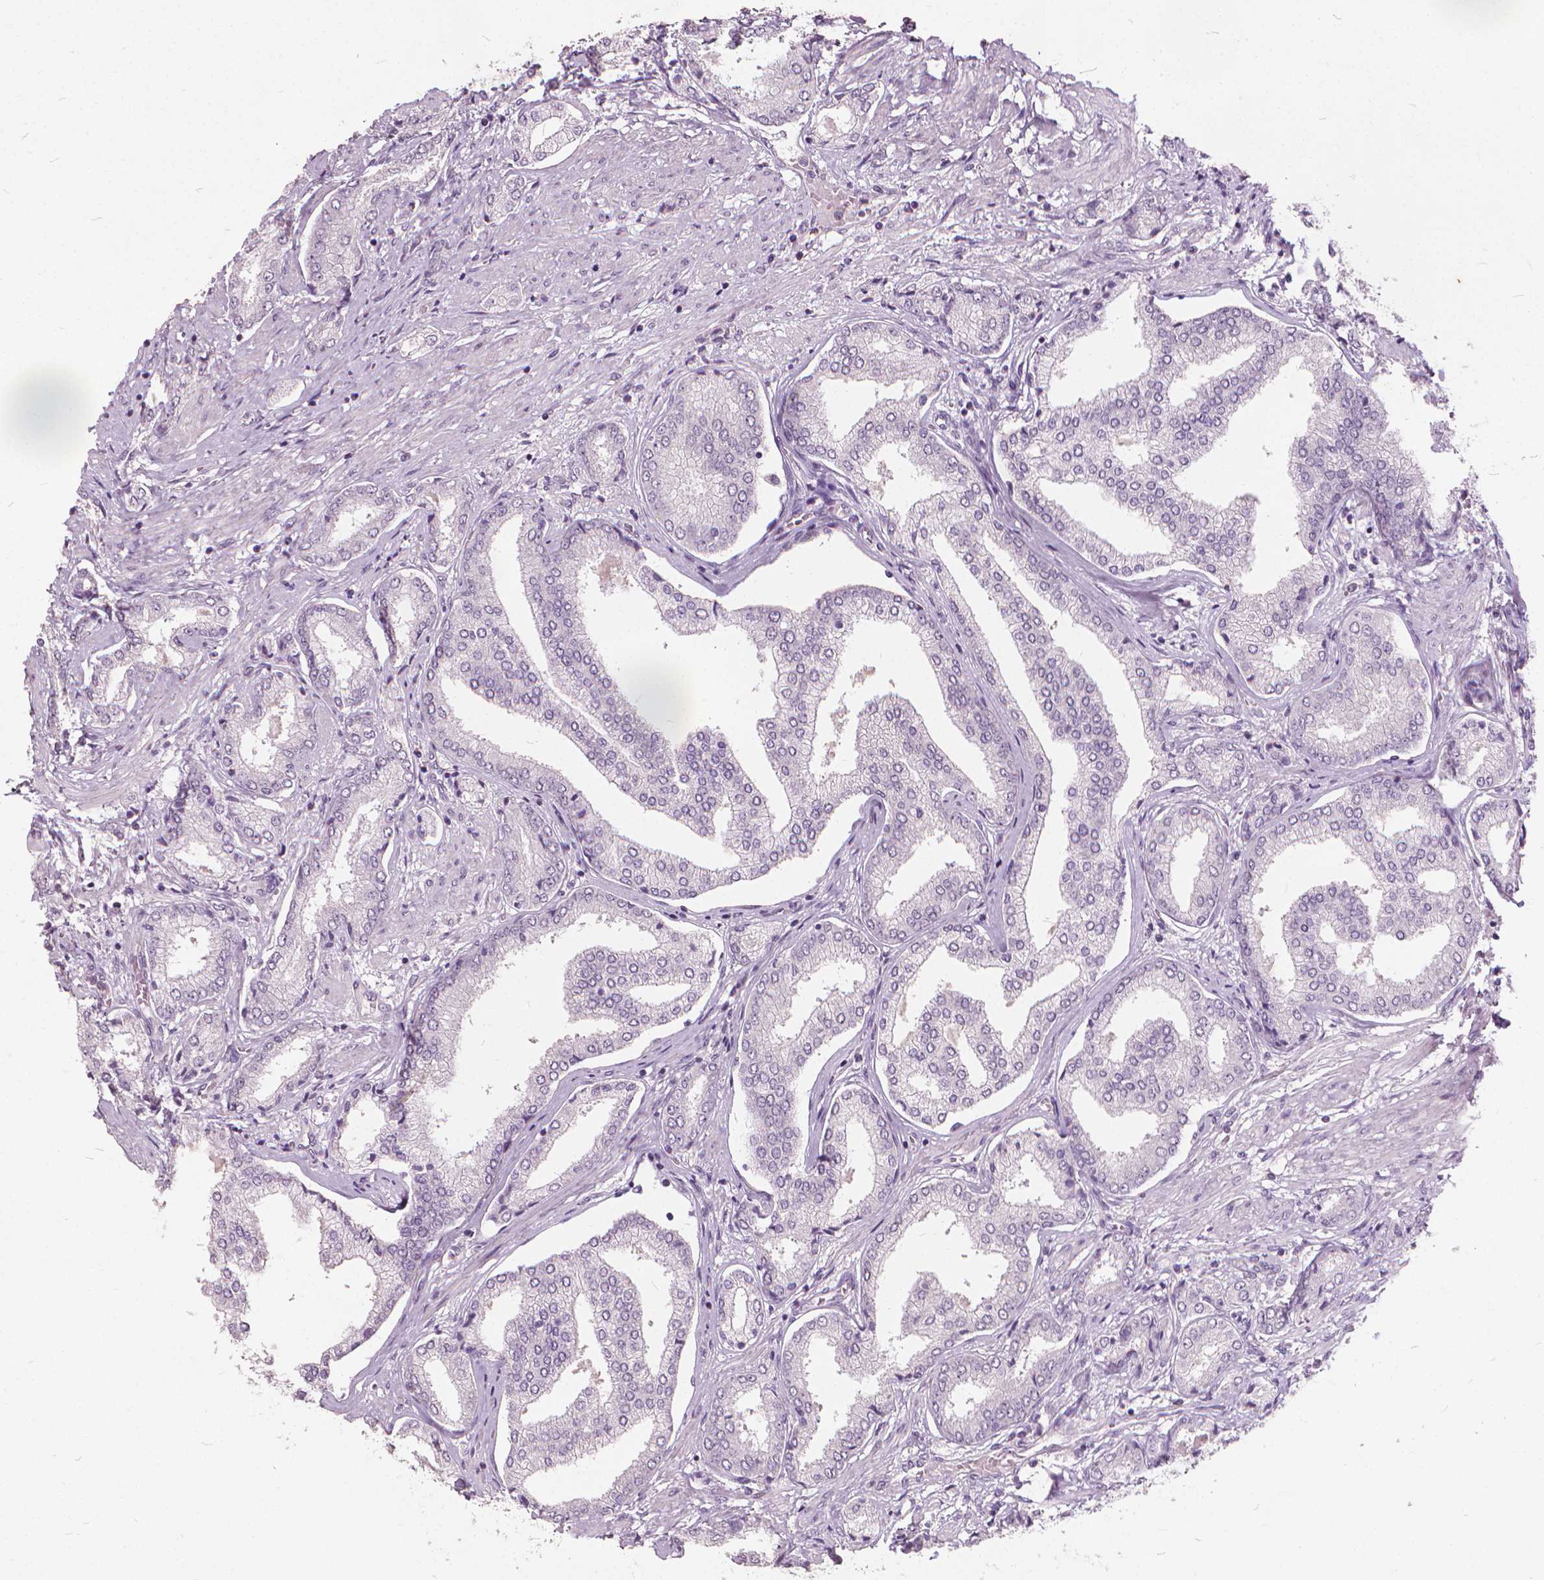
{"staining": {"intensity": "negative", "quantity": "none", "location": "none"}, "tissue": "prostate cancer", "cell_type": "Tumor cells", "image_type": "cancer", "snomed": [{"axis": "morphology", "description": "Adenocarcinoma, NOS"}, {"axis": "topography", "description": "Prostate"}], "caption": "The immunohistochemistry (IHC) image has no significant staining in tumor cells of adenocarcinoma (prostate) tissue.", "gene": "STAT5B", "patient": {"sex": "male", "age": 63}}